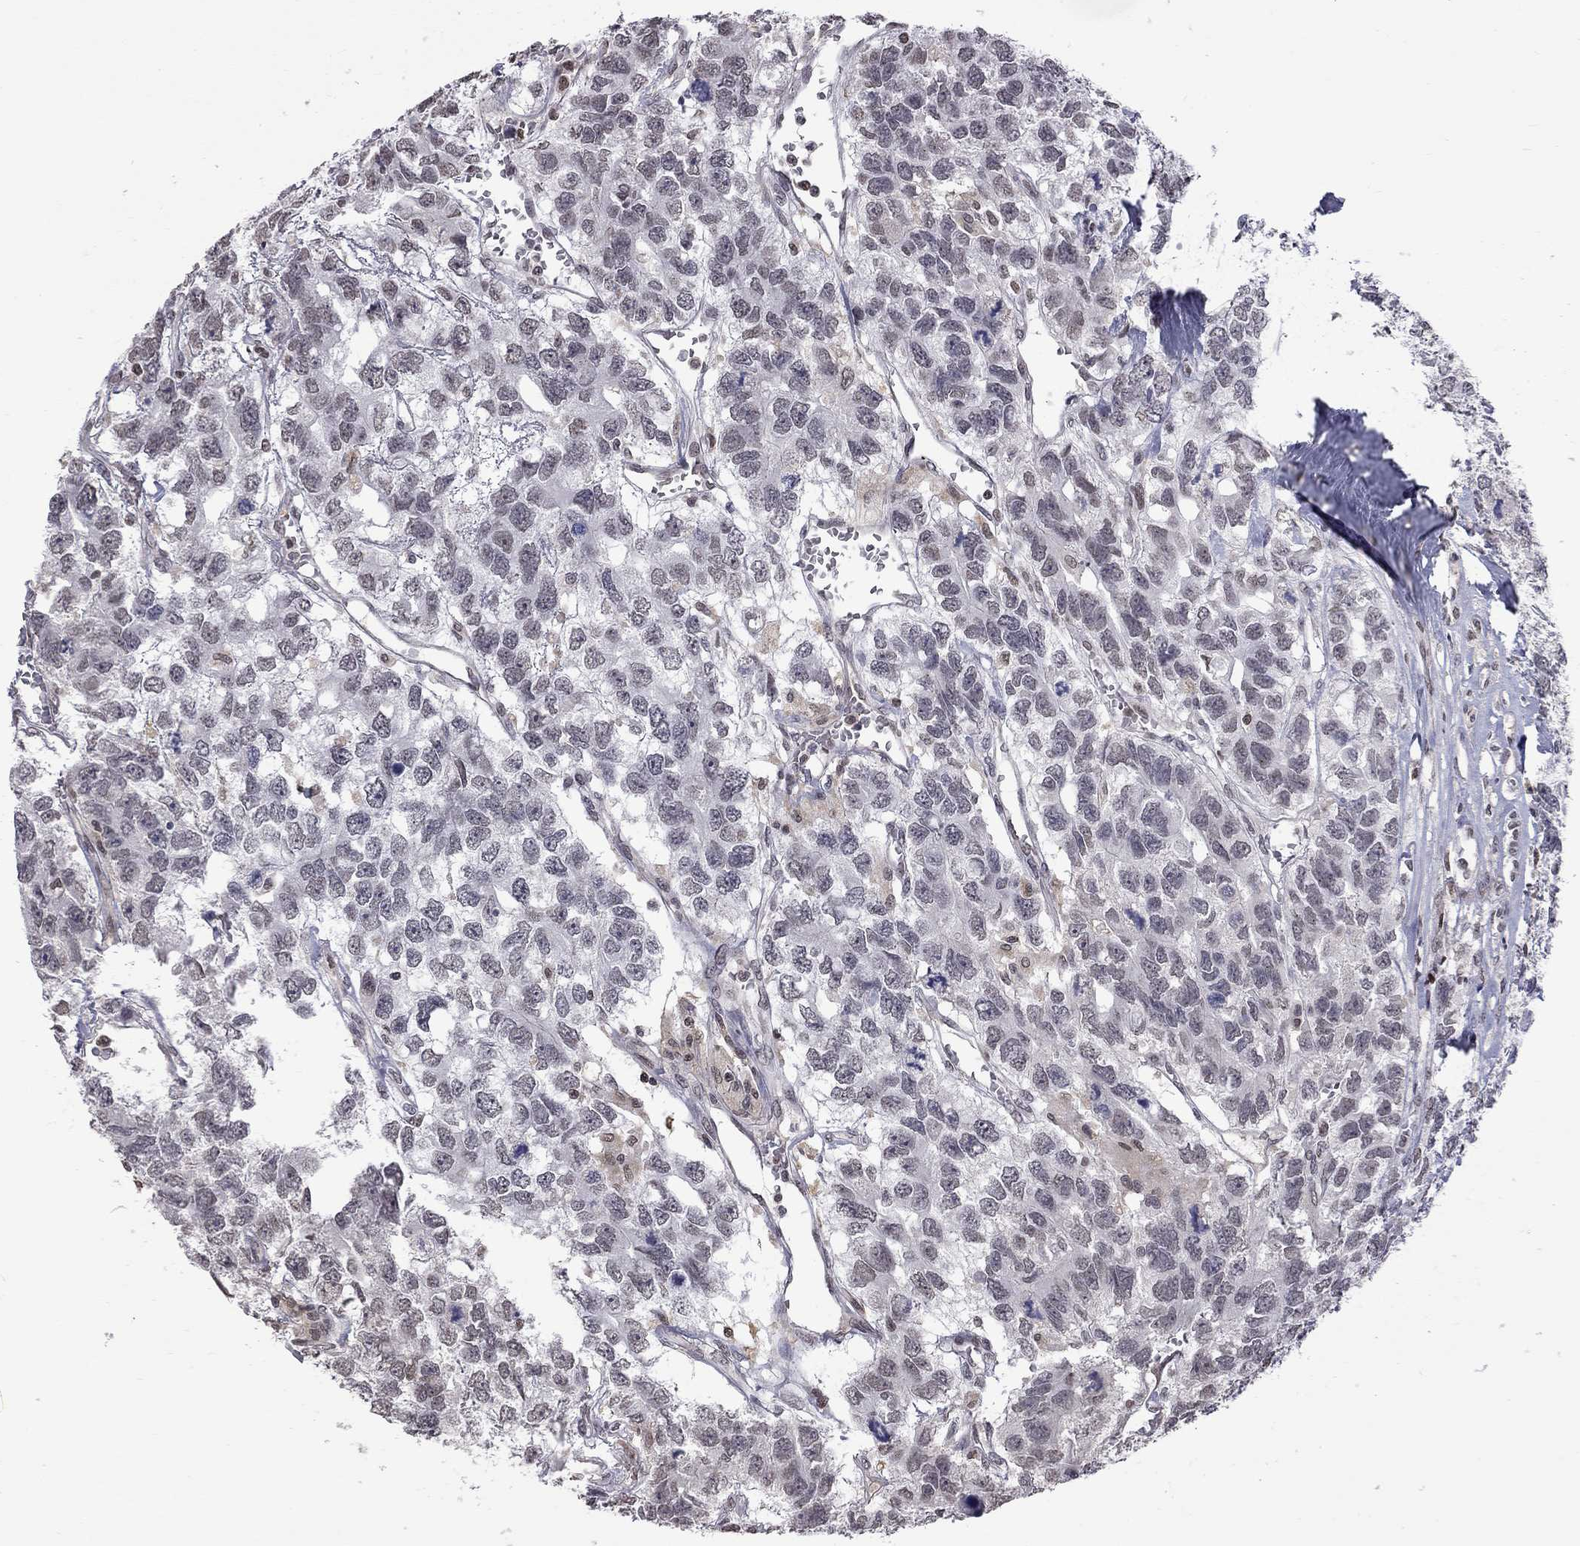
{"staining": {"intensity": "negative", "quantity": "none", "location": "none"}, "tissue": "testis cancer", "cell_type": "Tumor cells", "image_type": "cancer", "snomed": [{"axis": "morphology", "description": "Seminoma, NOS"}, {"axis": "topography", "description": "Testis"}], "caption": "This is an immunohistochemistry photomicrograph of human seminoma (testis). There is no expression in tumor cells.", "gene": "RFWD3", "patient": {"sex": "male", "age": 52}}